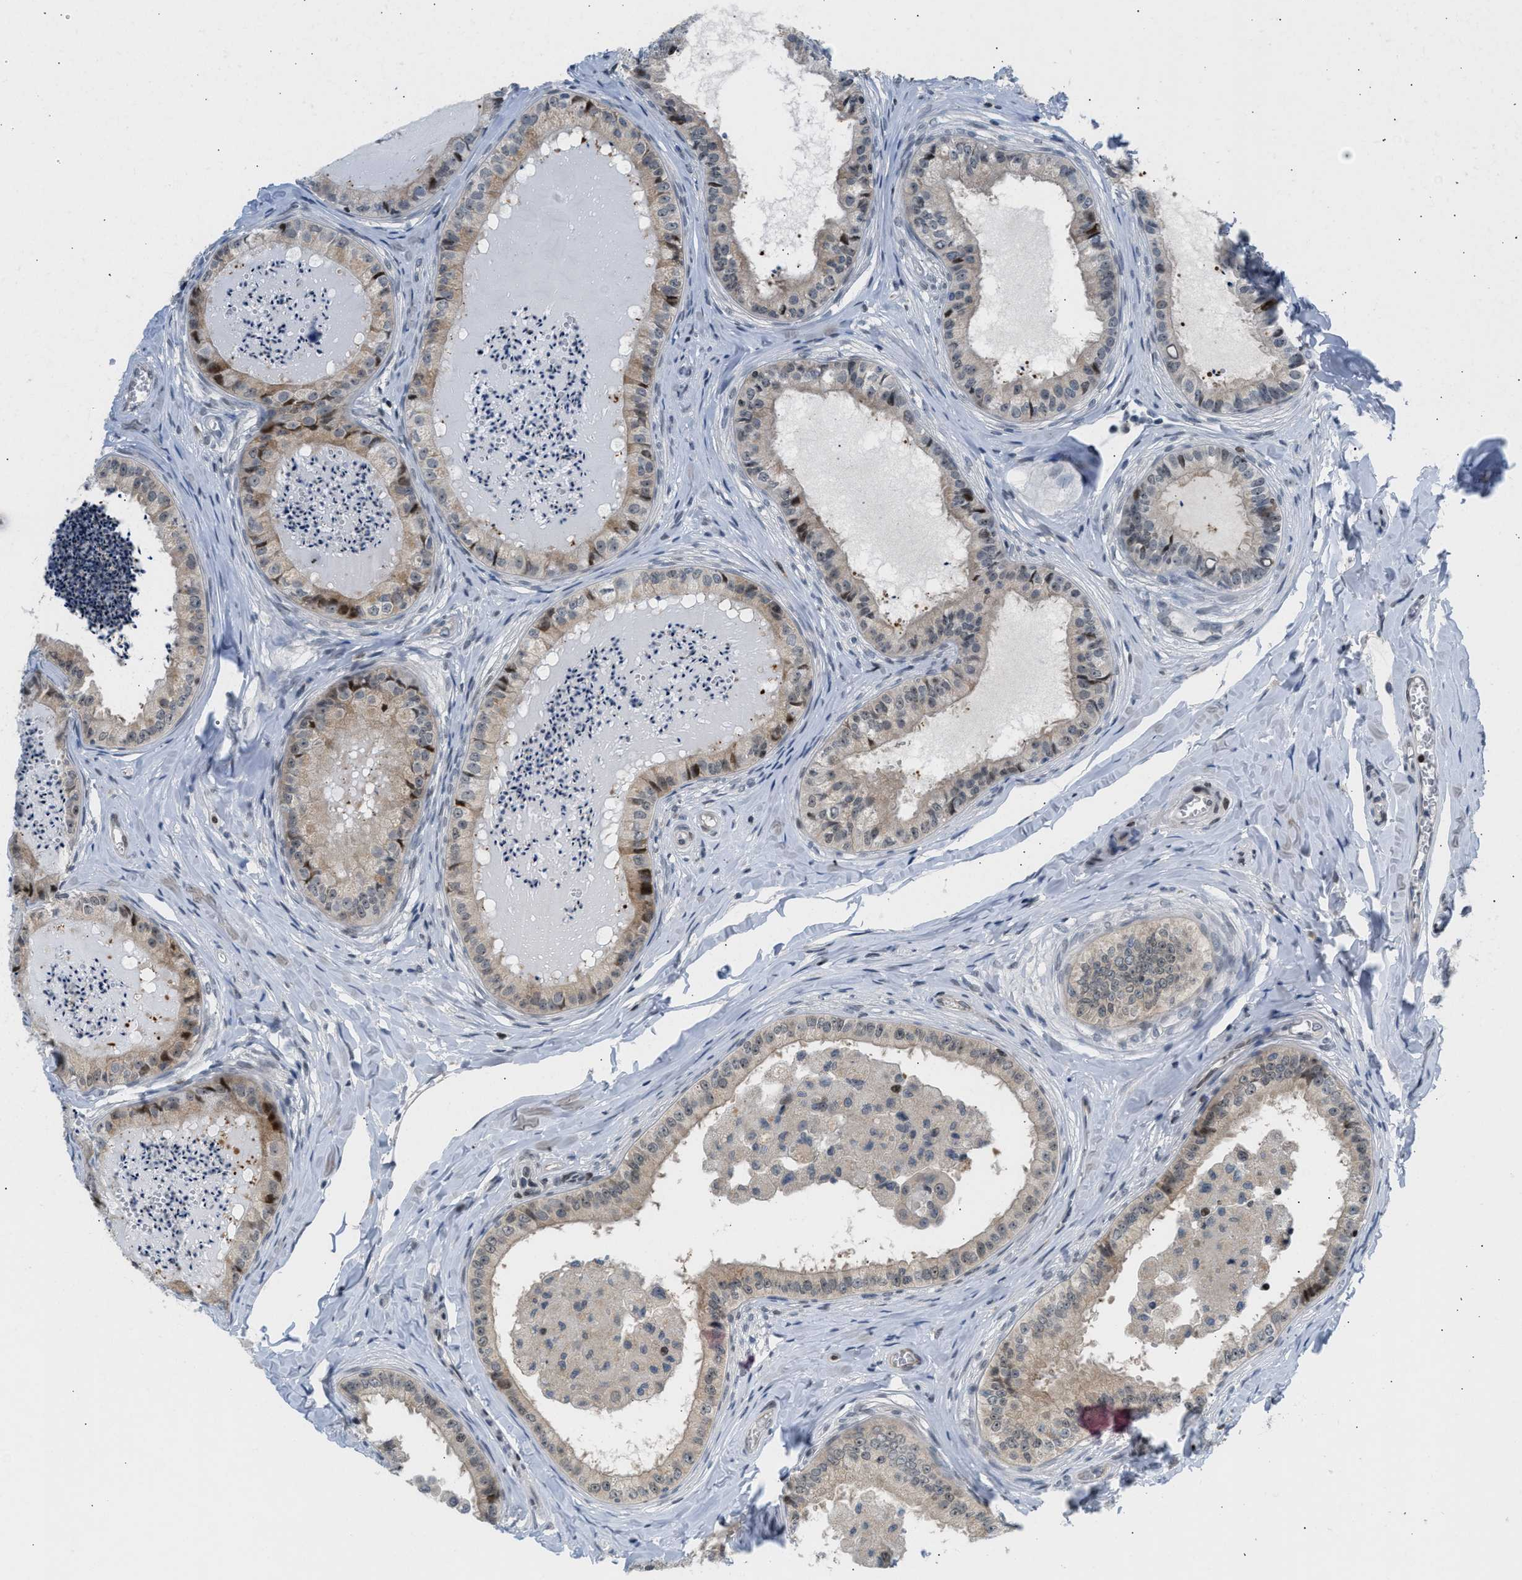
{"staining": {"intensity": "moderate", "quantity": "<25%", "location": "cytoplasmic/membranous,nuclear"}, "tissue": "epididymis", "cell_type": "Glandular cells", "image_type": "normal", "snomed": [{"axis": "morphology", "description": "Normal tissue, NOS"}, {"axis": "topography", "description": "Epididymis"}], "caption": "Brown immunohistochemical staining in normal epididymis demonstrates moderate cytoplasmic/membranous,nuclear positivity in approximately <25% of glandular cells.", "gene": "NPS", "patient": {"sex": "male", "age": 31}}